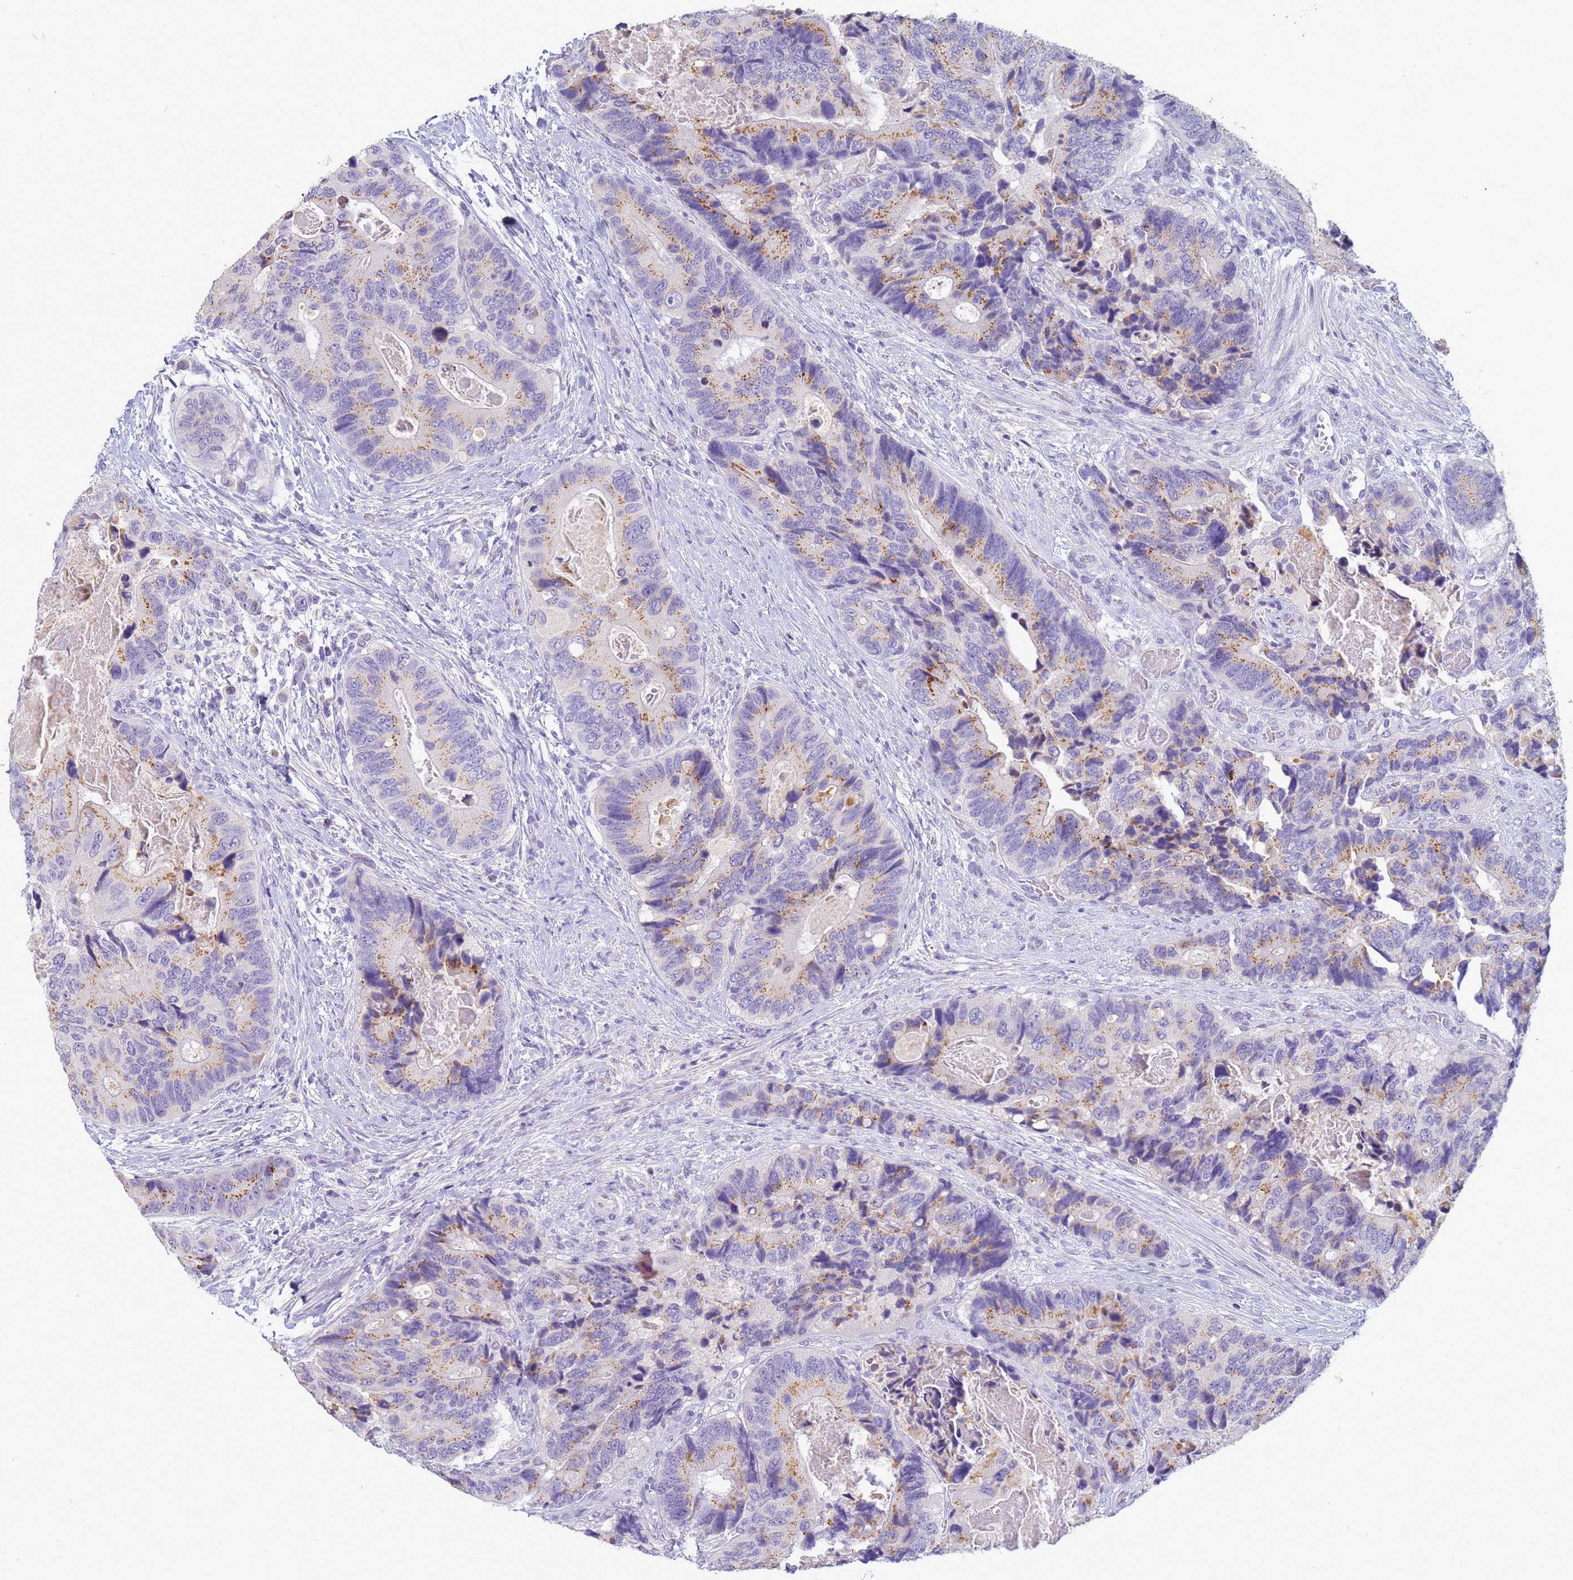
{"staining": {"intensity": "moderate", "quantity": "25%-75%", "location": "cytoplasmic/membranous"}, "tissue": "colorectal cancer", "cell_type": "Tumor cells", "image_type": "cancer", "snomed": [{"axis": "morphology", "description": "Adenocarcinoma, NOS"}, {"axis": "topography", "description": "Colon"}], "caption": "Tumor cells exhibit moderate cytoplasmic/membranous expression in approximately 25%-75% of cells in adenocarcinoma (colorectal).", "gene": "B3GNT8", "patient": {"sex": "male", "age": 84}}